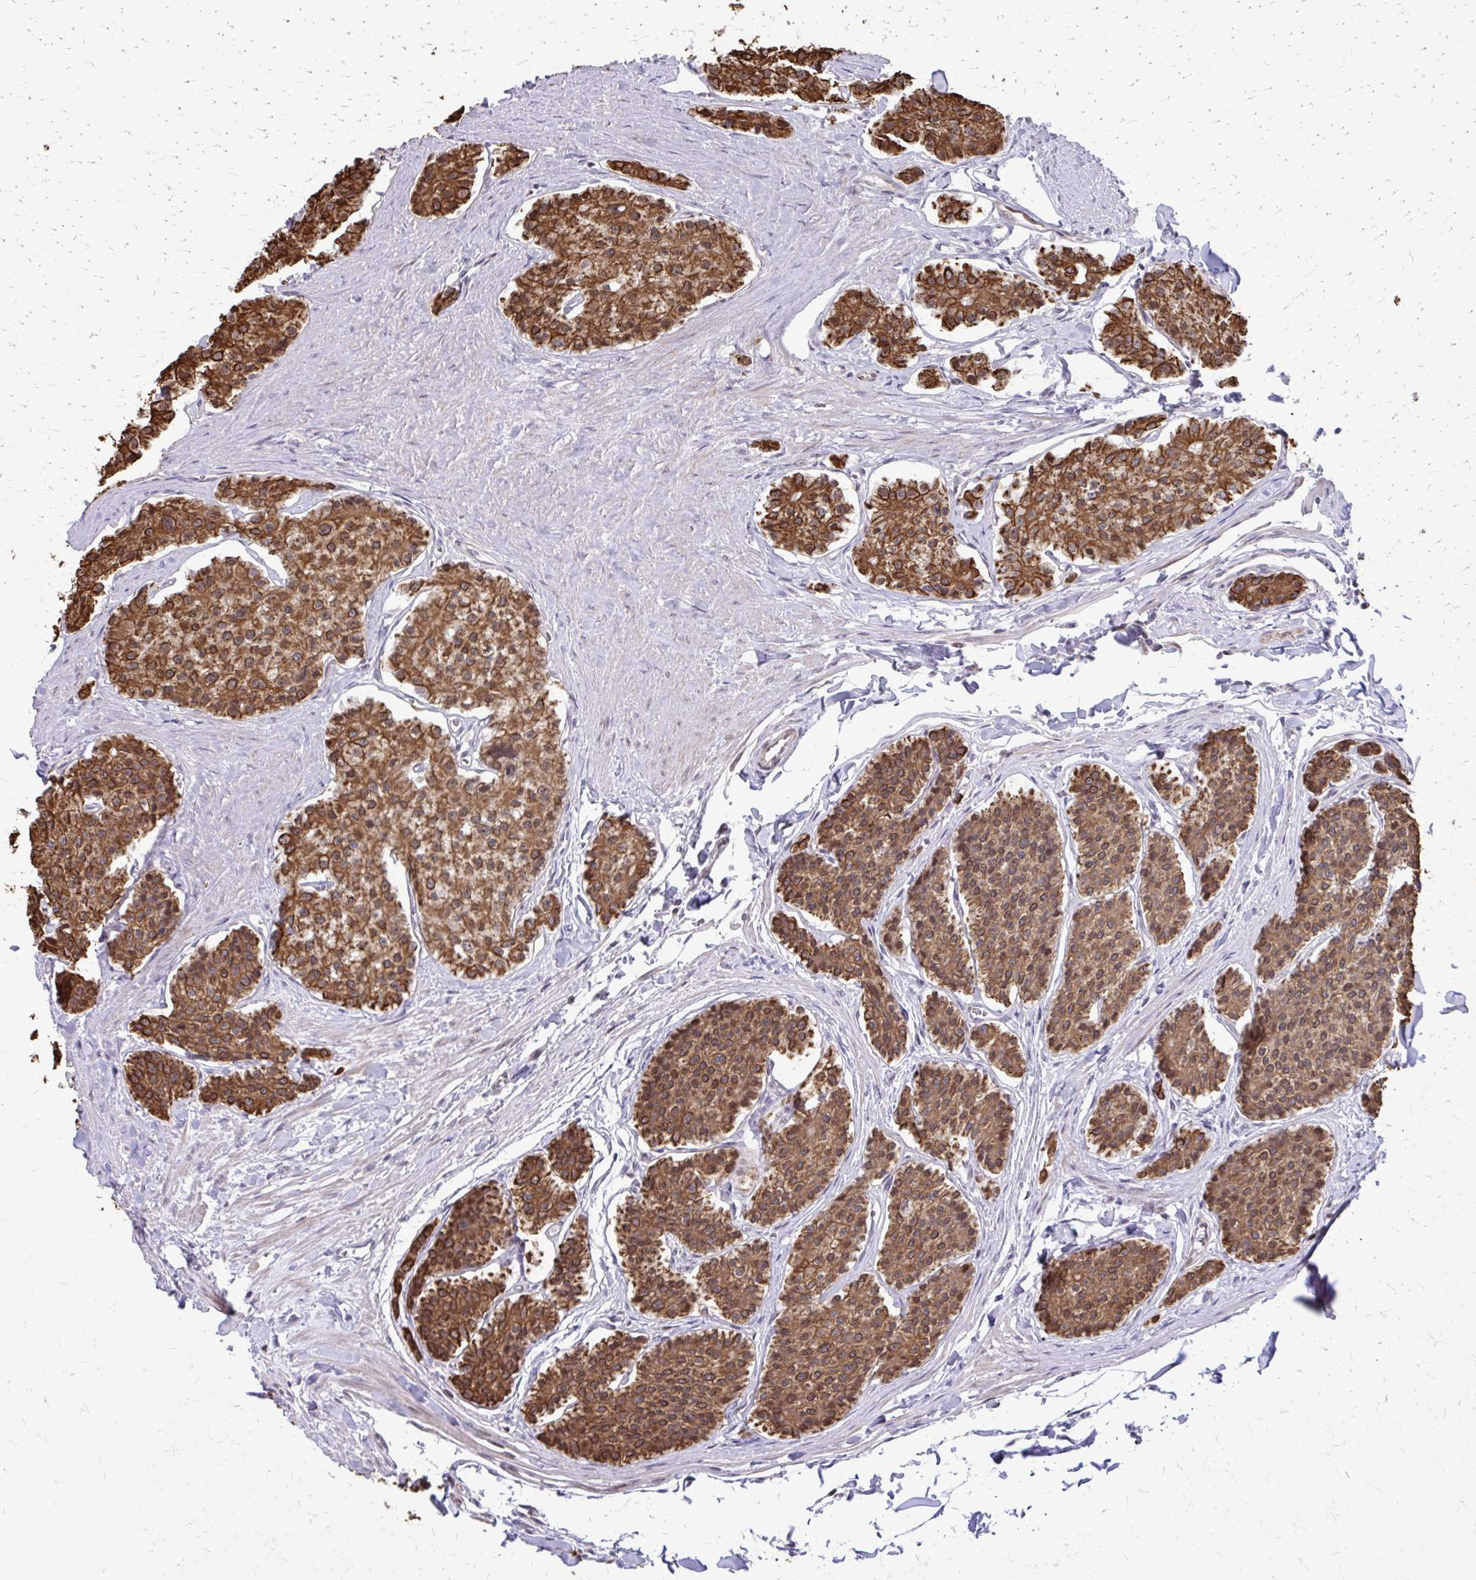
{"staining": {"intensity": "moderate", "quantity": ">75%", "location": "cytoplasmic/membranous,nuclear"}, "tissue": "carcinoid", "cell_type": "Tumor cells", "image_type": "cancer", "snomed": [{"axis": "morphology", "description": "Carcinoid, malignant, NOS"}, {"axis": "topography", "description": "Small intestine"}], "caption": "Immunohistochemistry (IHC) image of neoplastic tissue: human malignant carcinoid stained using immunohistochemistry (IHC) displays medium levels of moderate protein expression localized specifically in the cytoplasmic/membranous and nuclear of tumor cells, appearing as a cytoplasmic/membranous and nuclear brown color.", "gene": "ANKRD30B", "patient": {"sex": "female", "age": 65}}